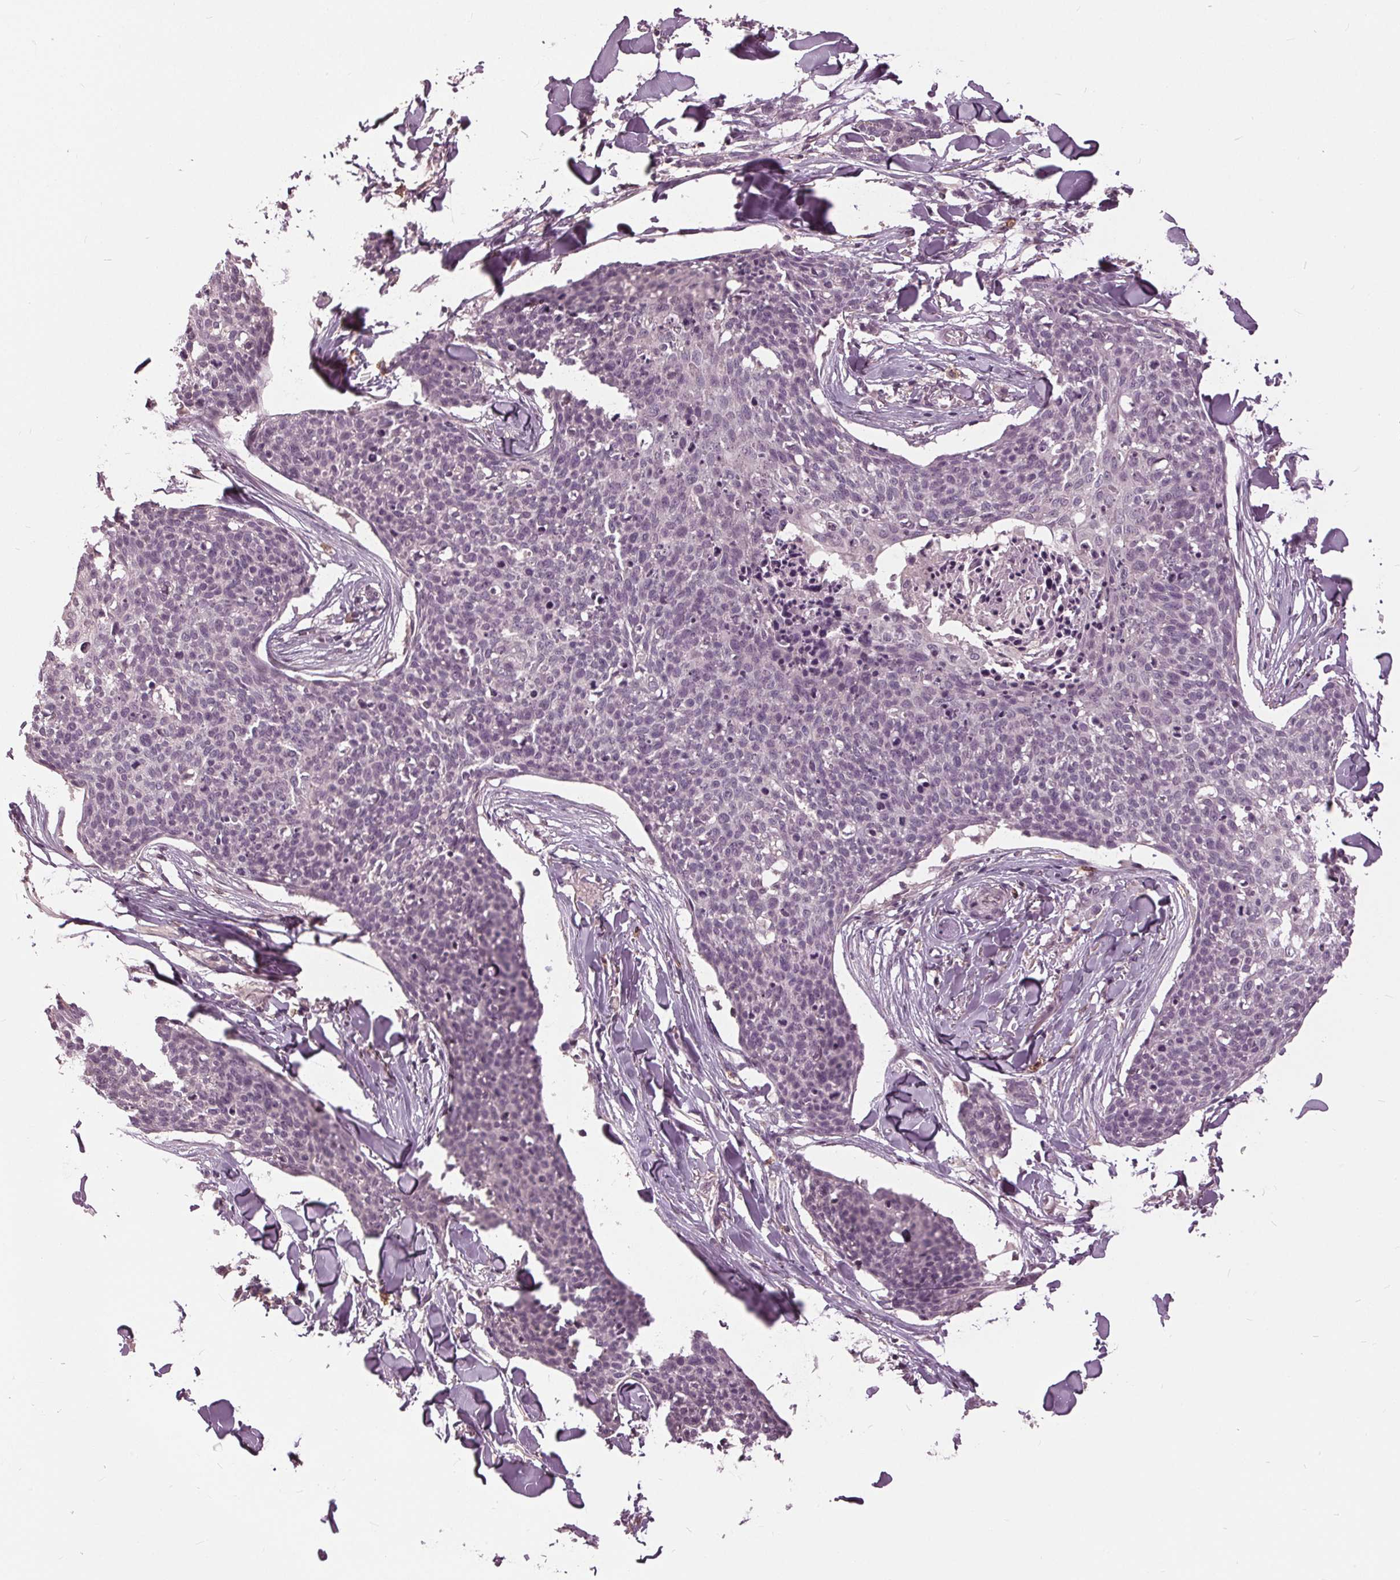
{"staining": {"intensity": "negative", "quantity": "none", "location": "none"}, "tissue": "skin cancer", "cell_type": "Tumor cells", "image_type": "cancer", "snomed": [{"axis": "morphology", "description": "Squamous cell carcinoma, NOS"}, {"axis": "topography", "description": "Skin"}, {"axis": "topography", "description": "Vulva"}], "caption": "High power microscopy micrograph of an immunohistochemistry (IHC) image of skin squamous cell carcinoma, revealing no significant positivity in tumor cells. The staining is performed using DAB brown chromogen with nuclei counter-stained in using hematoxylin.", "gene": "SIGLEC6", "patient": {"sex": "female", "age": 75}}